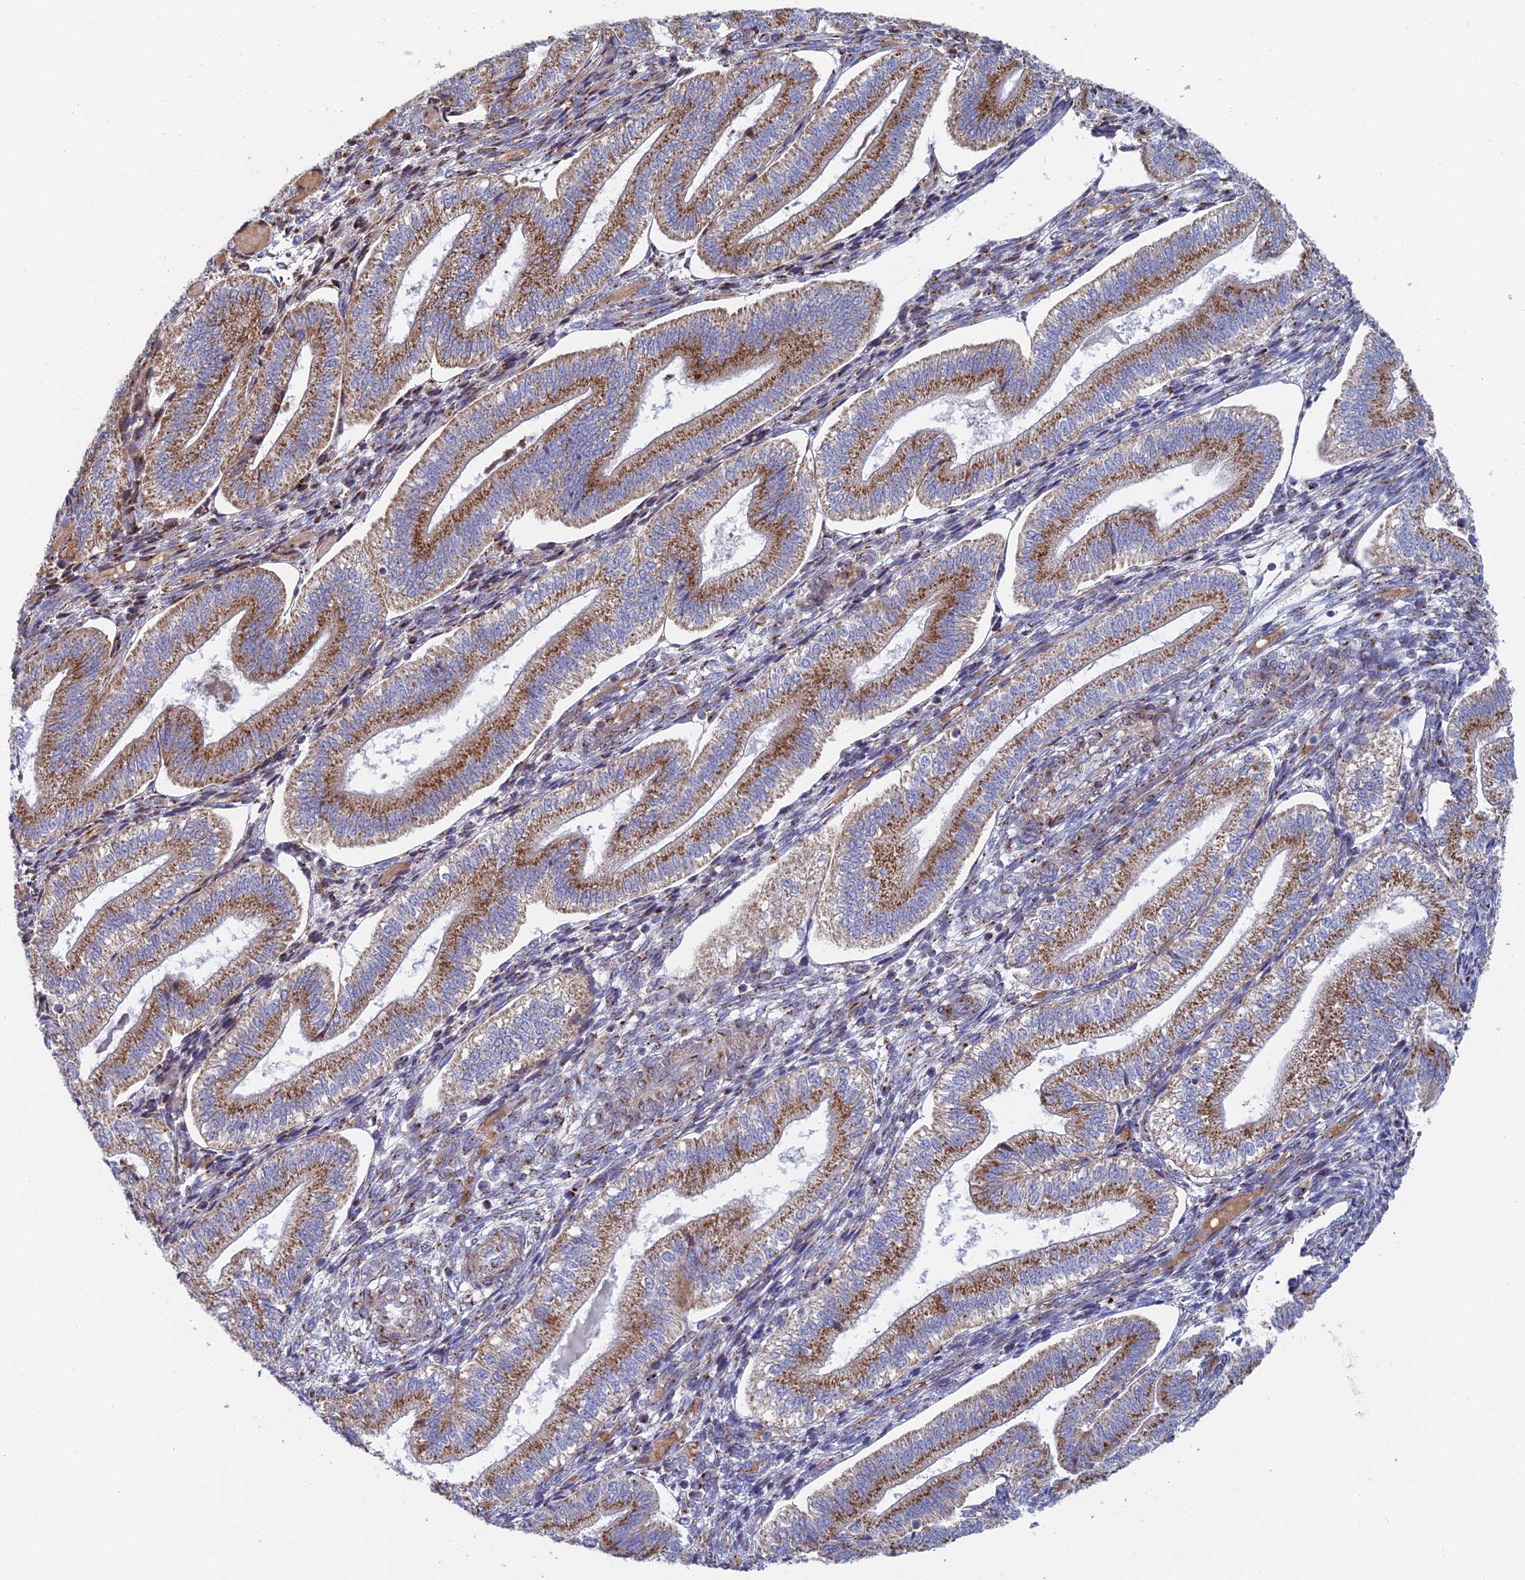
{"staining": {"intensity": "moderate", "quantity": "25%-75%", "location": "cytoplasmic/membranous"}, "tissue": "endometrium", "cell_type": "Cells in endometrial stroma", "image_type": "normal", "snomed": [{"axis": "morphology", "description": "Normal tissue, NOS"}, {"axis": "topography", "description": "Endometrium"}], "caption": "Protein staining of benign endometrium reveals moderate cytoplasmic/membranous positivity in approximately 25%-75% of cells in endometrial stroma.", "gene": "ENSG00000267561", "patient": {"sex": "female", "age": 34}}